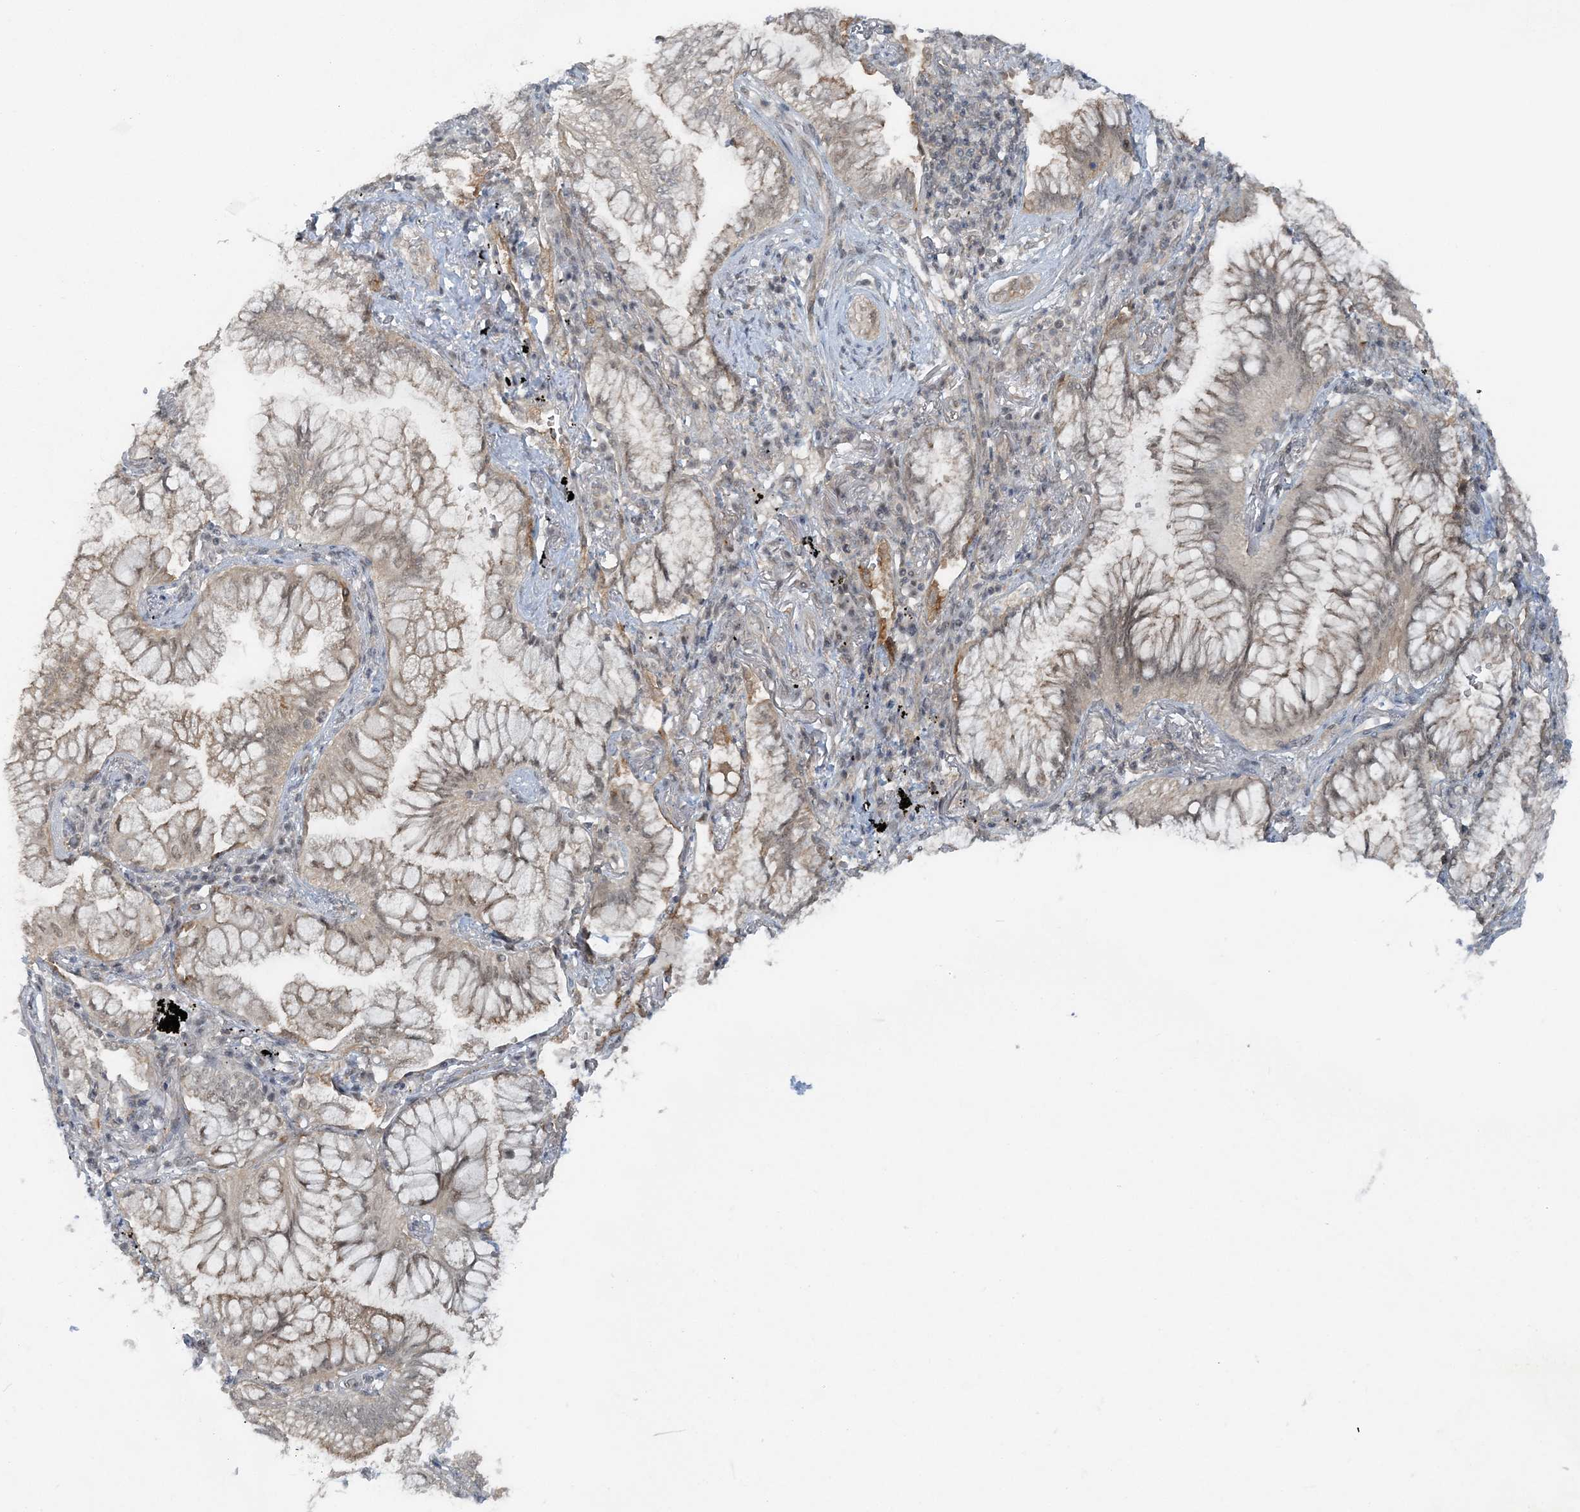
{"staining": {"intensity": "weak", "quantity": "<25%", "location": "cytoplasmic/membranous"}, "tissue": "lung cancer", "cell_type": "Tumor cells", "image_type": "cancer", "snomed": [{"axis": "morphology", "description": "Adenocarcinoma, NOS"}, {"axis": "topography", "description": "Lung"}], "caption": "This micrograph is of lung adenocarcinoma stained with IHC to label a protein in brown with the nuclei are counter-stained blue. There is no expression in tumor cells. Brightfield microscopy of IHC stained with DAB (brown) and hematoxylin (blue), captured at high magnification.", "gene": "ATP11A", "patient": {"sex": "female", "age": 70}}